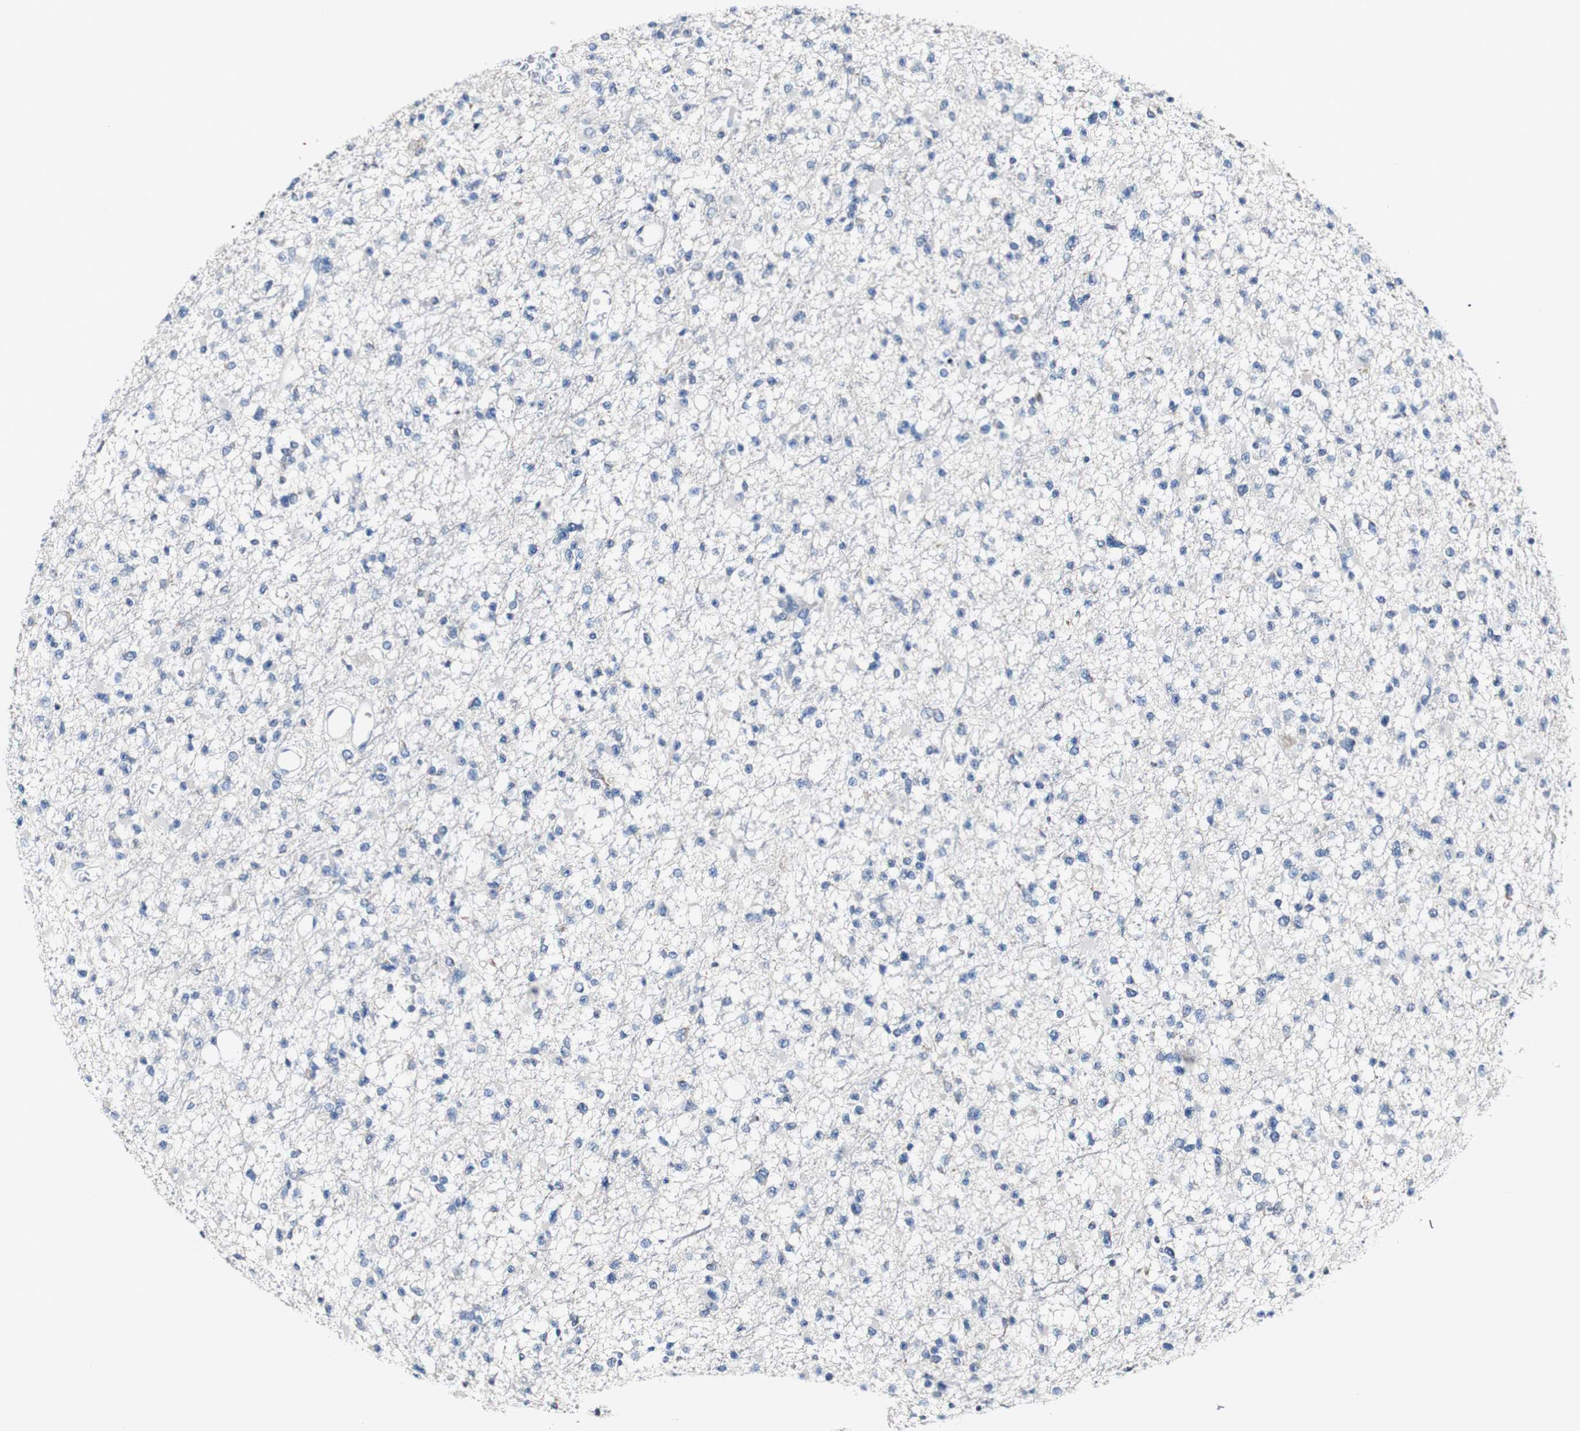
{"staining": {"intensity": "negative", "quantity": "none", "location": "none"}, "tissue": "glioma", "cell_type": "Tumor cells", "image_type": "cancer", "snomed": [{"axis": "morphology", "description": "Glioma, malignant, Low grade"}, {"axis": "topography", "description": "Brain"}], "caption": "There is no significant staining in tumor cells of glioma.", "gene": "GRAMD1A", "patient": {"sex": "female", "age": 22}}